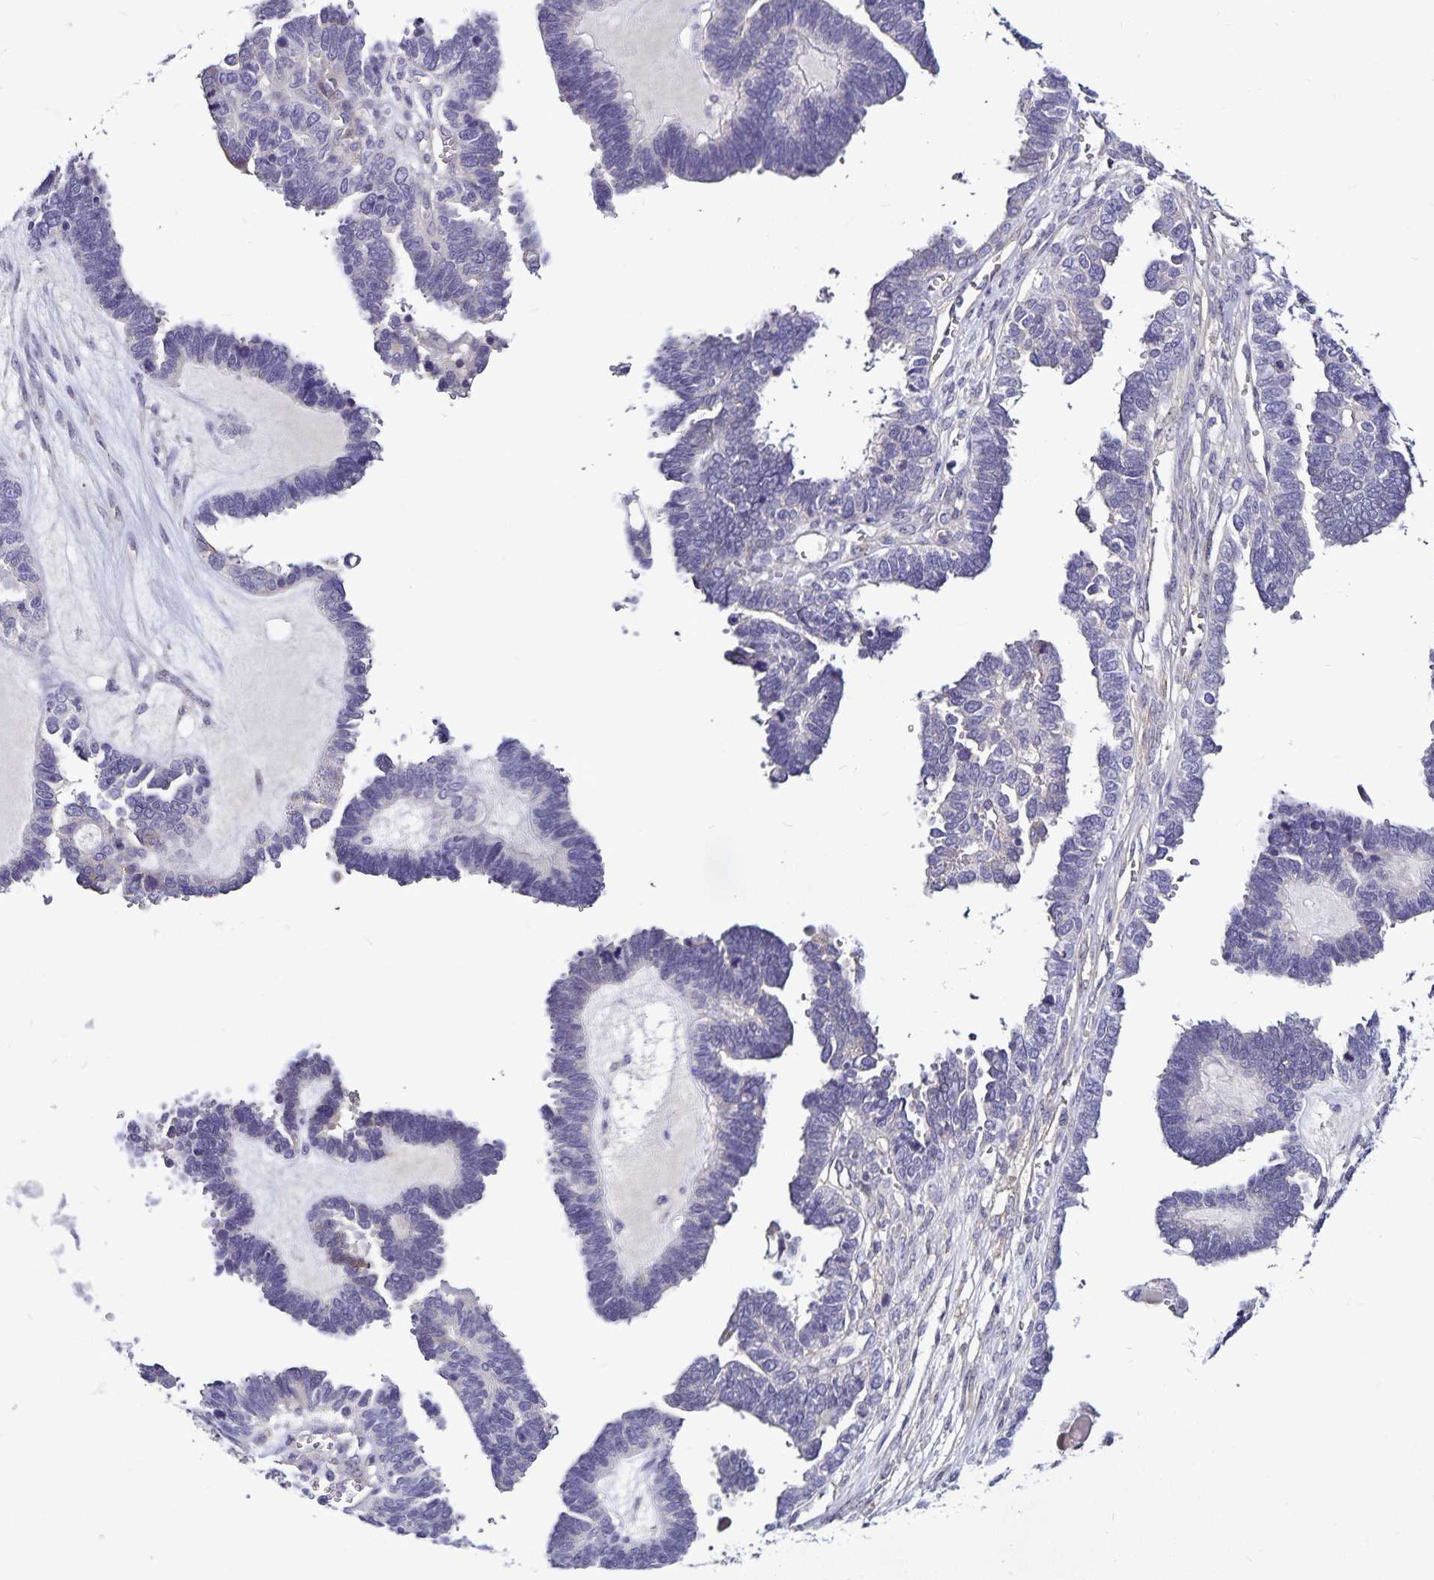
{"staining": {"intensity": "negative", "quantity": "none", "location": "none"}, "tissue": "ovarian cancer", "cell_type": "Tumor cells", "image_type": "cancer", "snomed": [{"axis": "morphology", "description": "Cystadenocarcinoma, serous, NOS"}, {"axis": "topography", "description": "Ovary"}], "caption": "DAB immunohistochemical staining of serous cystadenocarcinoma (ovarian) displays no significant positivity in tumor cells.", "gene": "GNG12", "patient": {"sex": "female", "age": 51}}